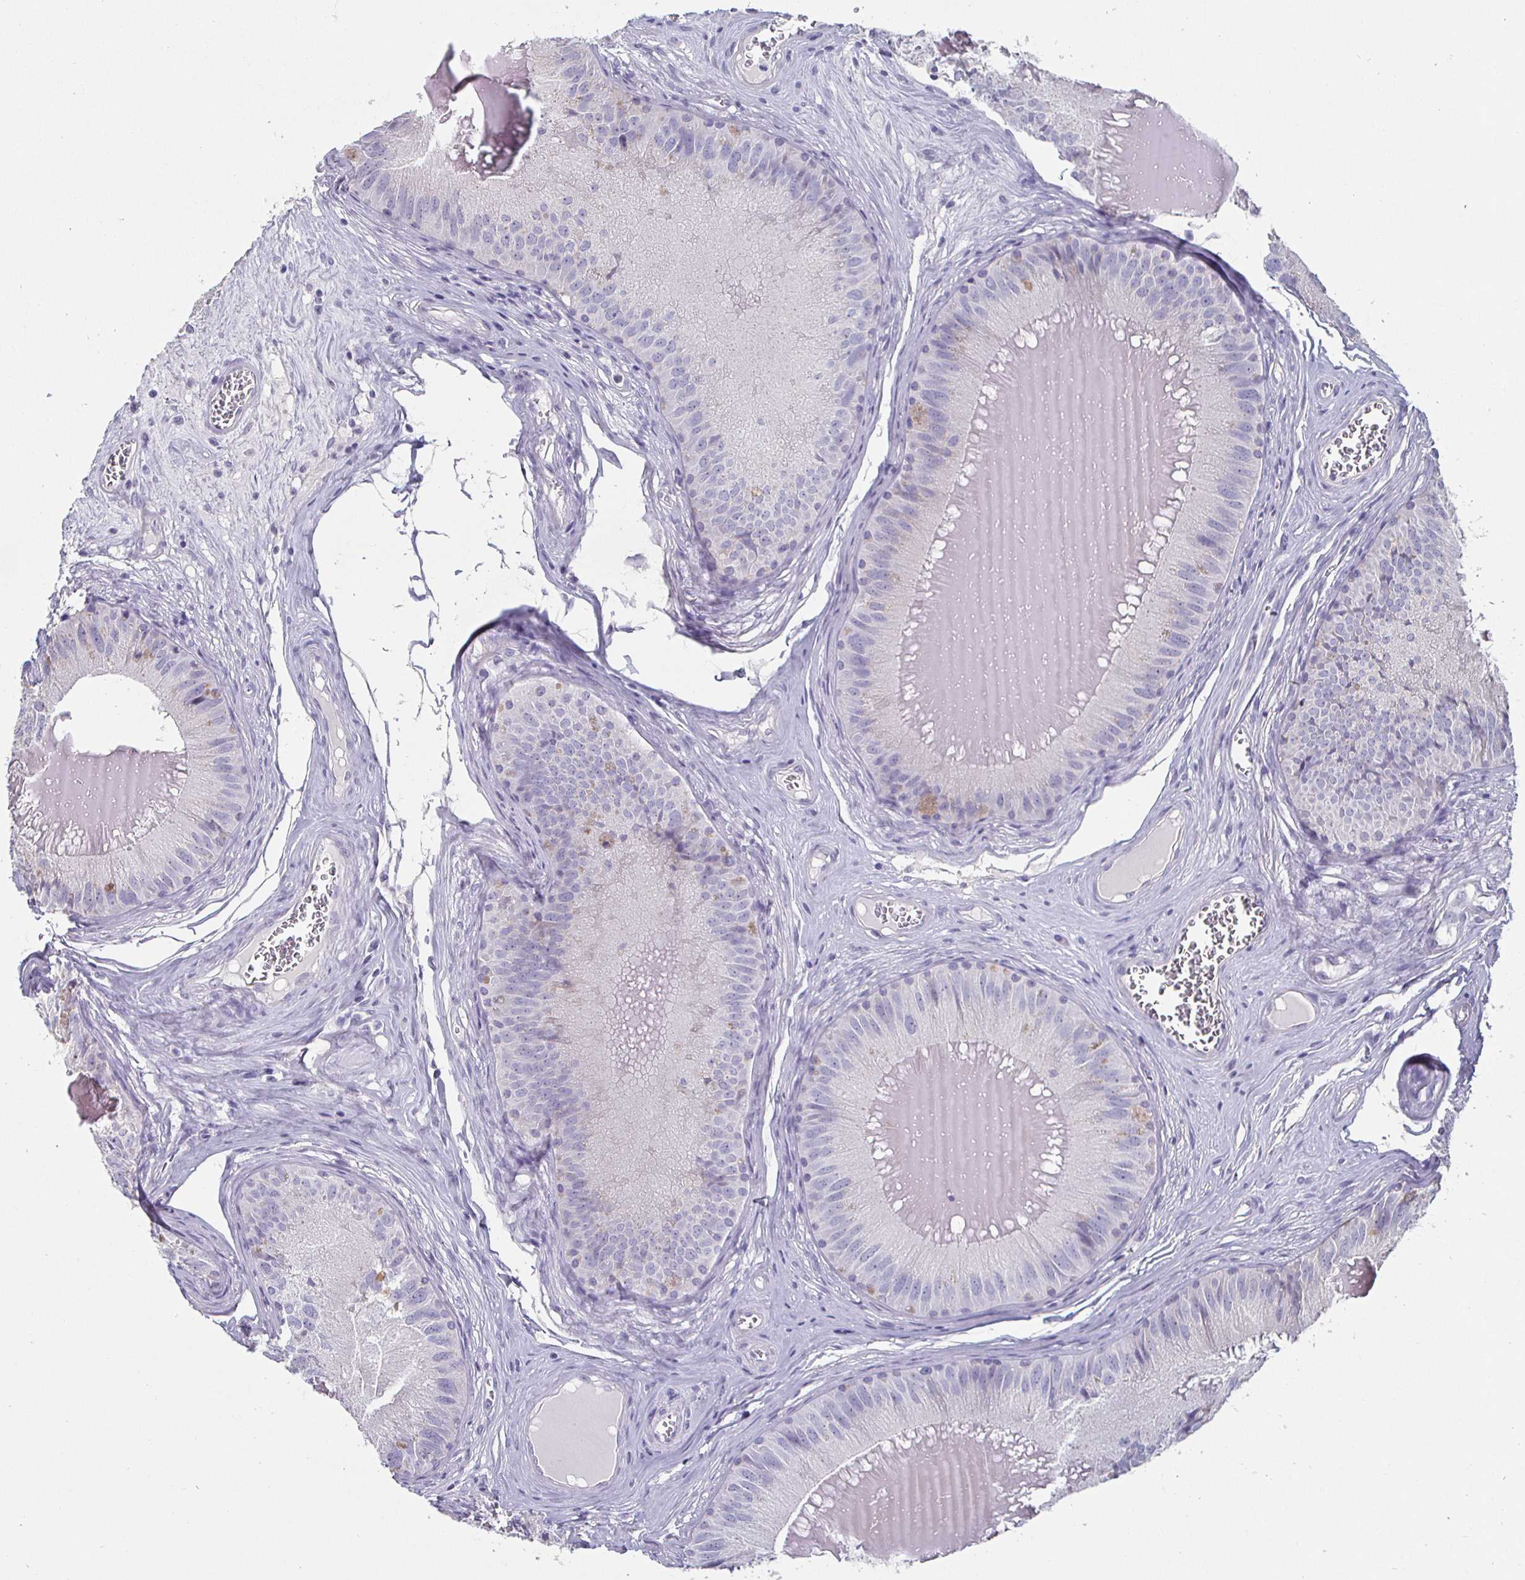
{"staining": {"intensity": "negative", "quantity": "none", "location": "none"}, "tissue": "epididymis", "cell_type": "Glandular cells", "image_type": "normal", "snomed": [{"axis": "morphology", "description": "Normal tissue, NOS"}, {"axis": "topography", "description": "Epididymis, spermatic cord, NOS"}], "caption": "A photomicrograph of human epididymis is negative for staining in glandular cells. (DAB (3,3'-diaminobenzidine) IHC visualized using brightfield microscopy, high magnification).", "gene": "ENPP1", "patient": {"sex": "male", "age": 39}}